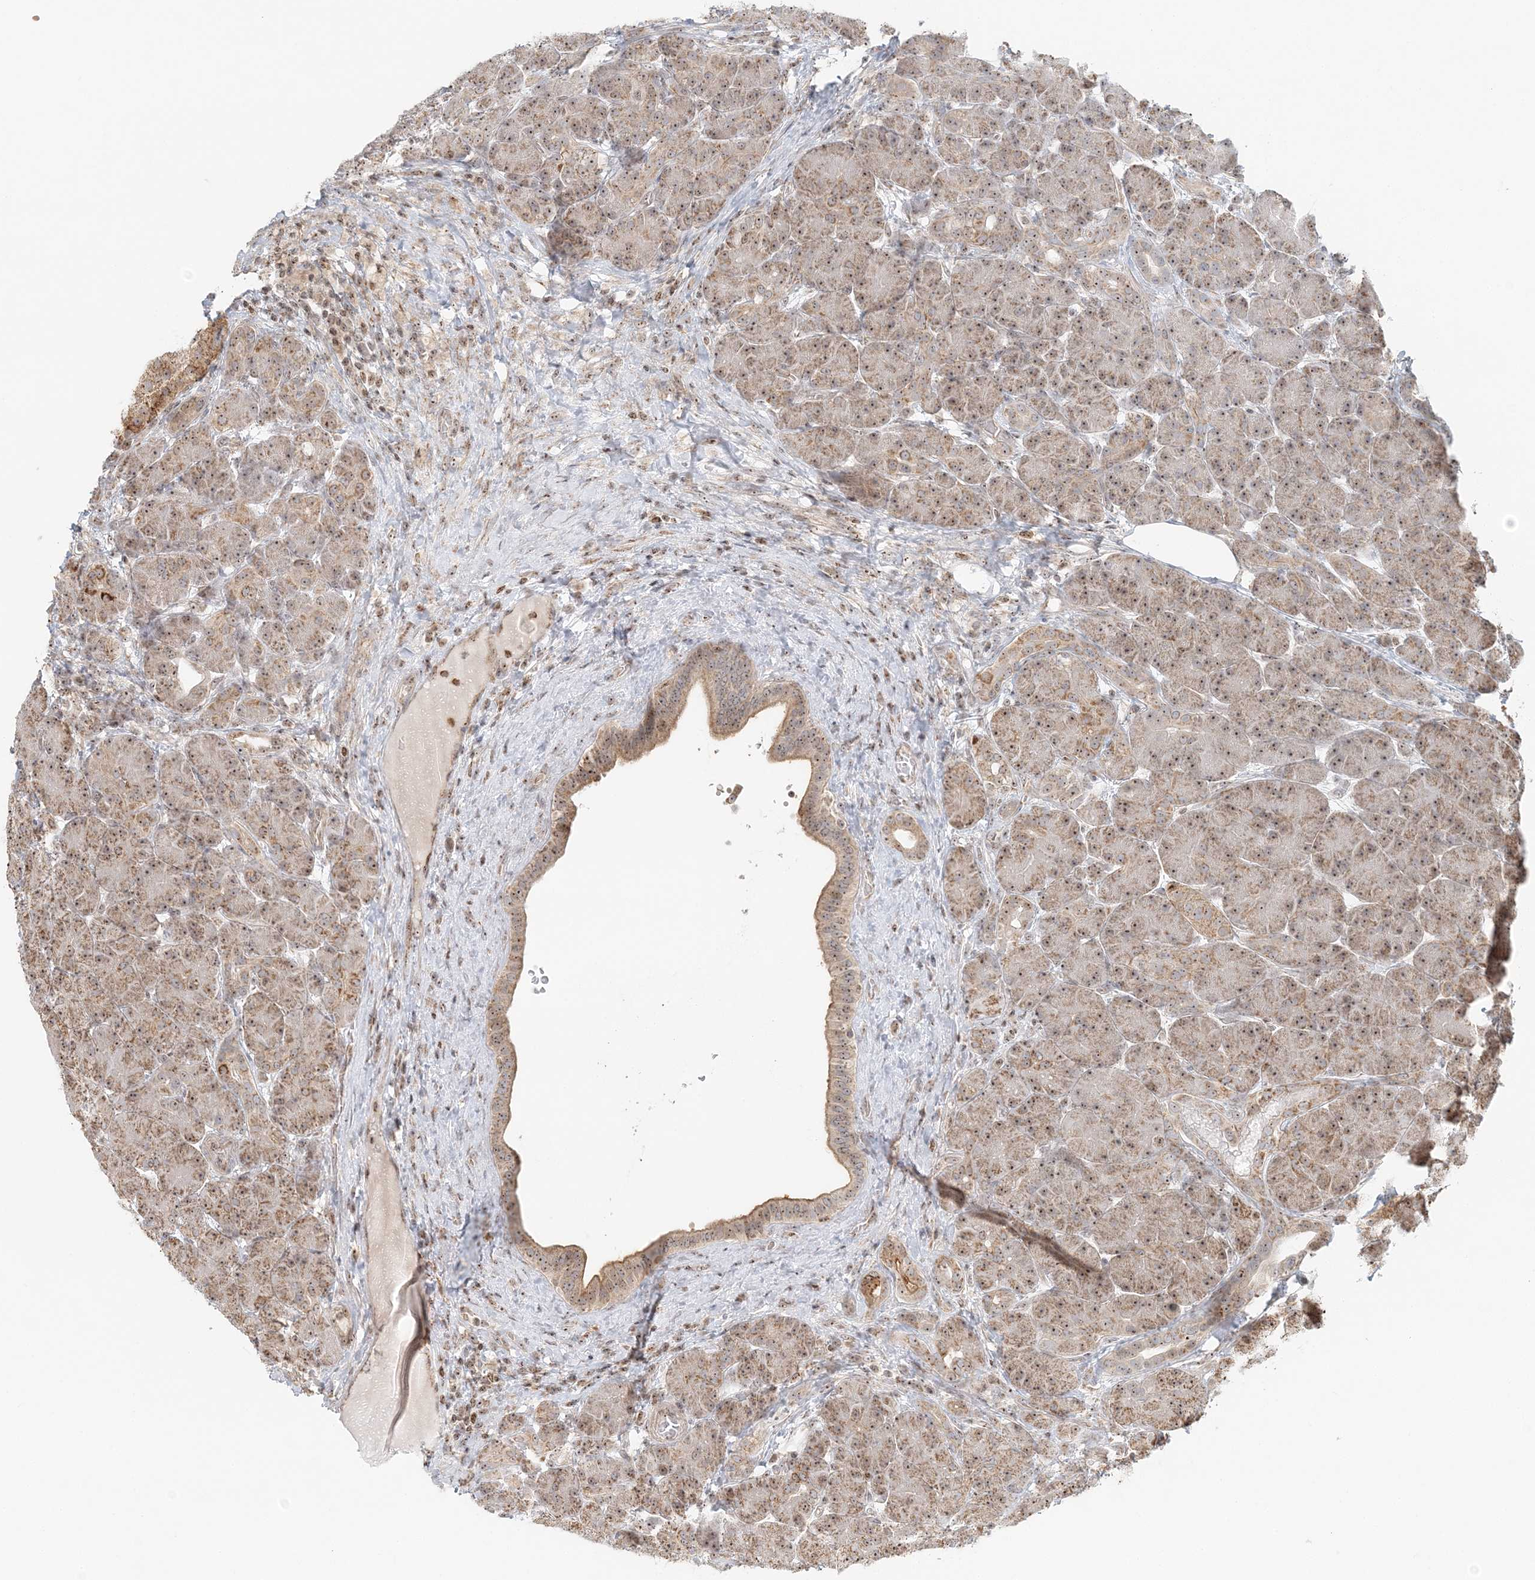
{"staining": {"intensity": "moderate", "quantity": ">75%", "location": "nuclear"}, "tissue": "pancreas", "cell_type": "Exocrine glandular cells", "image_type": "normal", "snomed": [{"axis": "morphology", "description": "Normal tissue, NOS"}, {"axis": "topography", "description": "Pancreas"}], "caption": "Immunohistochemical staining of benign human pancreas demonstrates moderate nuclear protein positivity in about >75% of exocrine glandular cells.", "gene": "UBE2F", "patient": {"sex": "male", "age": 63}}